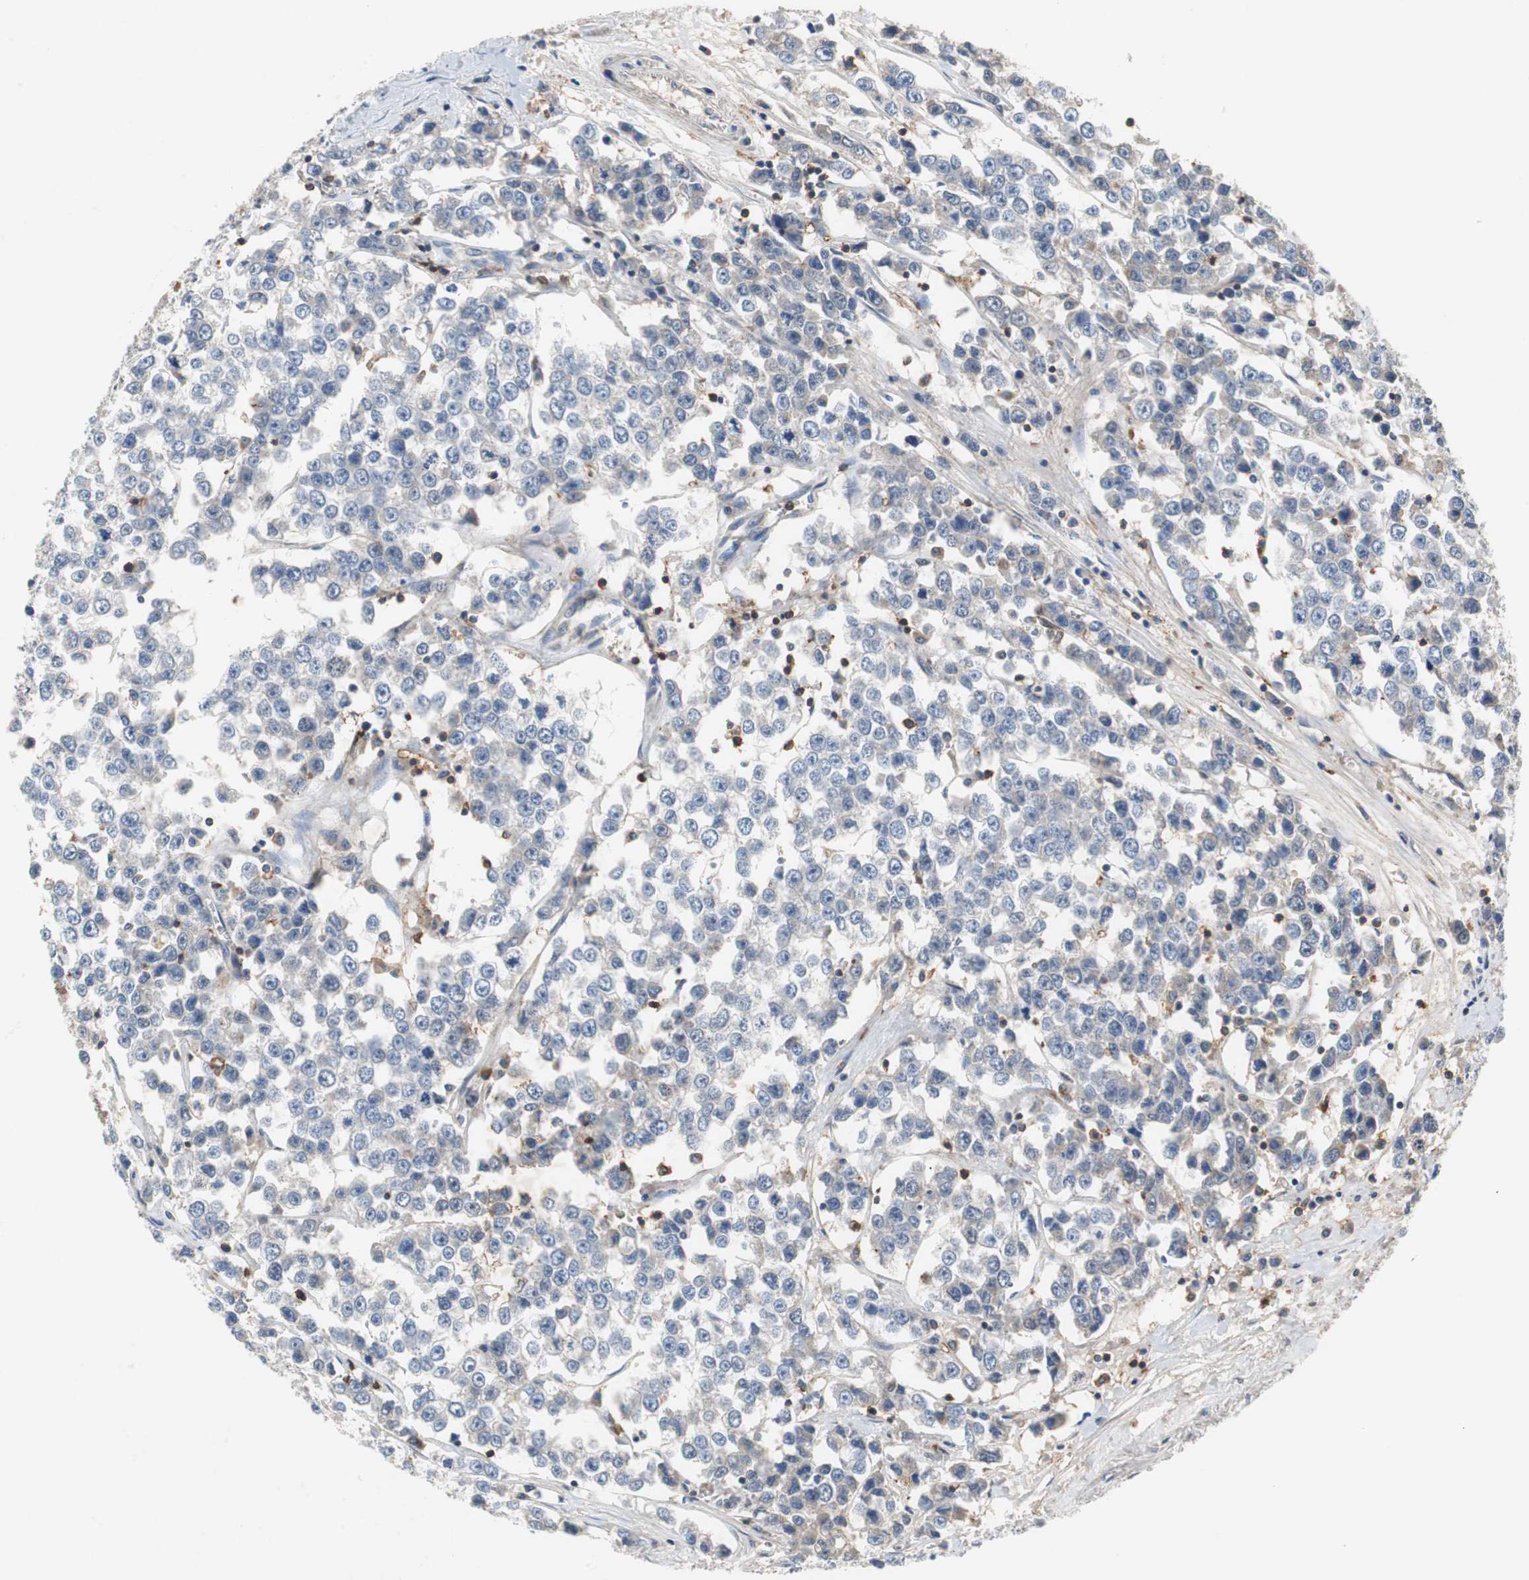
{"staining": {"intensity": "weak", "quantity": "<25%", "location": "cytoplasmic/membranous"}, "tissue": "testis cancer", "cell_type": "Tumor cells", "image_type": "cancer", "snomed": [{"axis": "morphology", "description": "Seminoma, NOS"}, {"axis": "morphology", "description": "Carcinoma, Embryonal, NOS"}, {"axis": "topography", "description": "Testis"}], "caption": "Protein analysis of testis seminoma displays no significant staining in tumor cells.", "gene": "CALB2", "patient": {"sex": "male", "age": 52}}